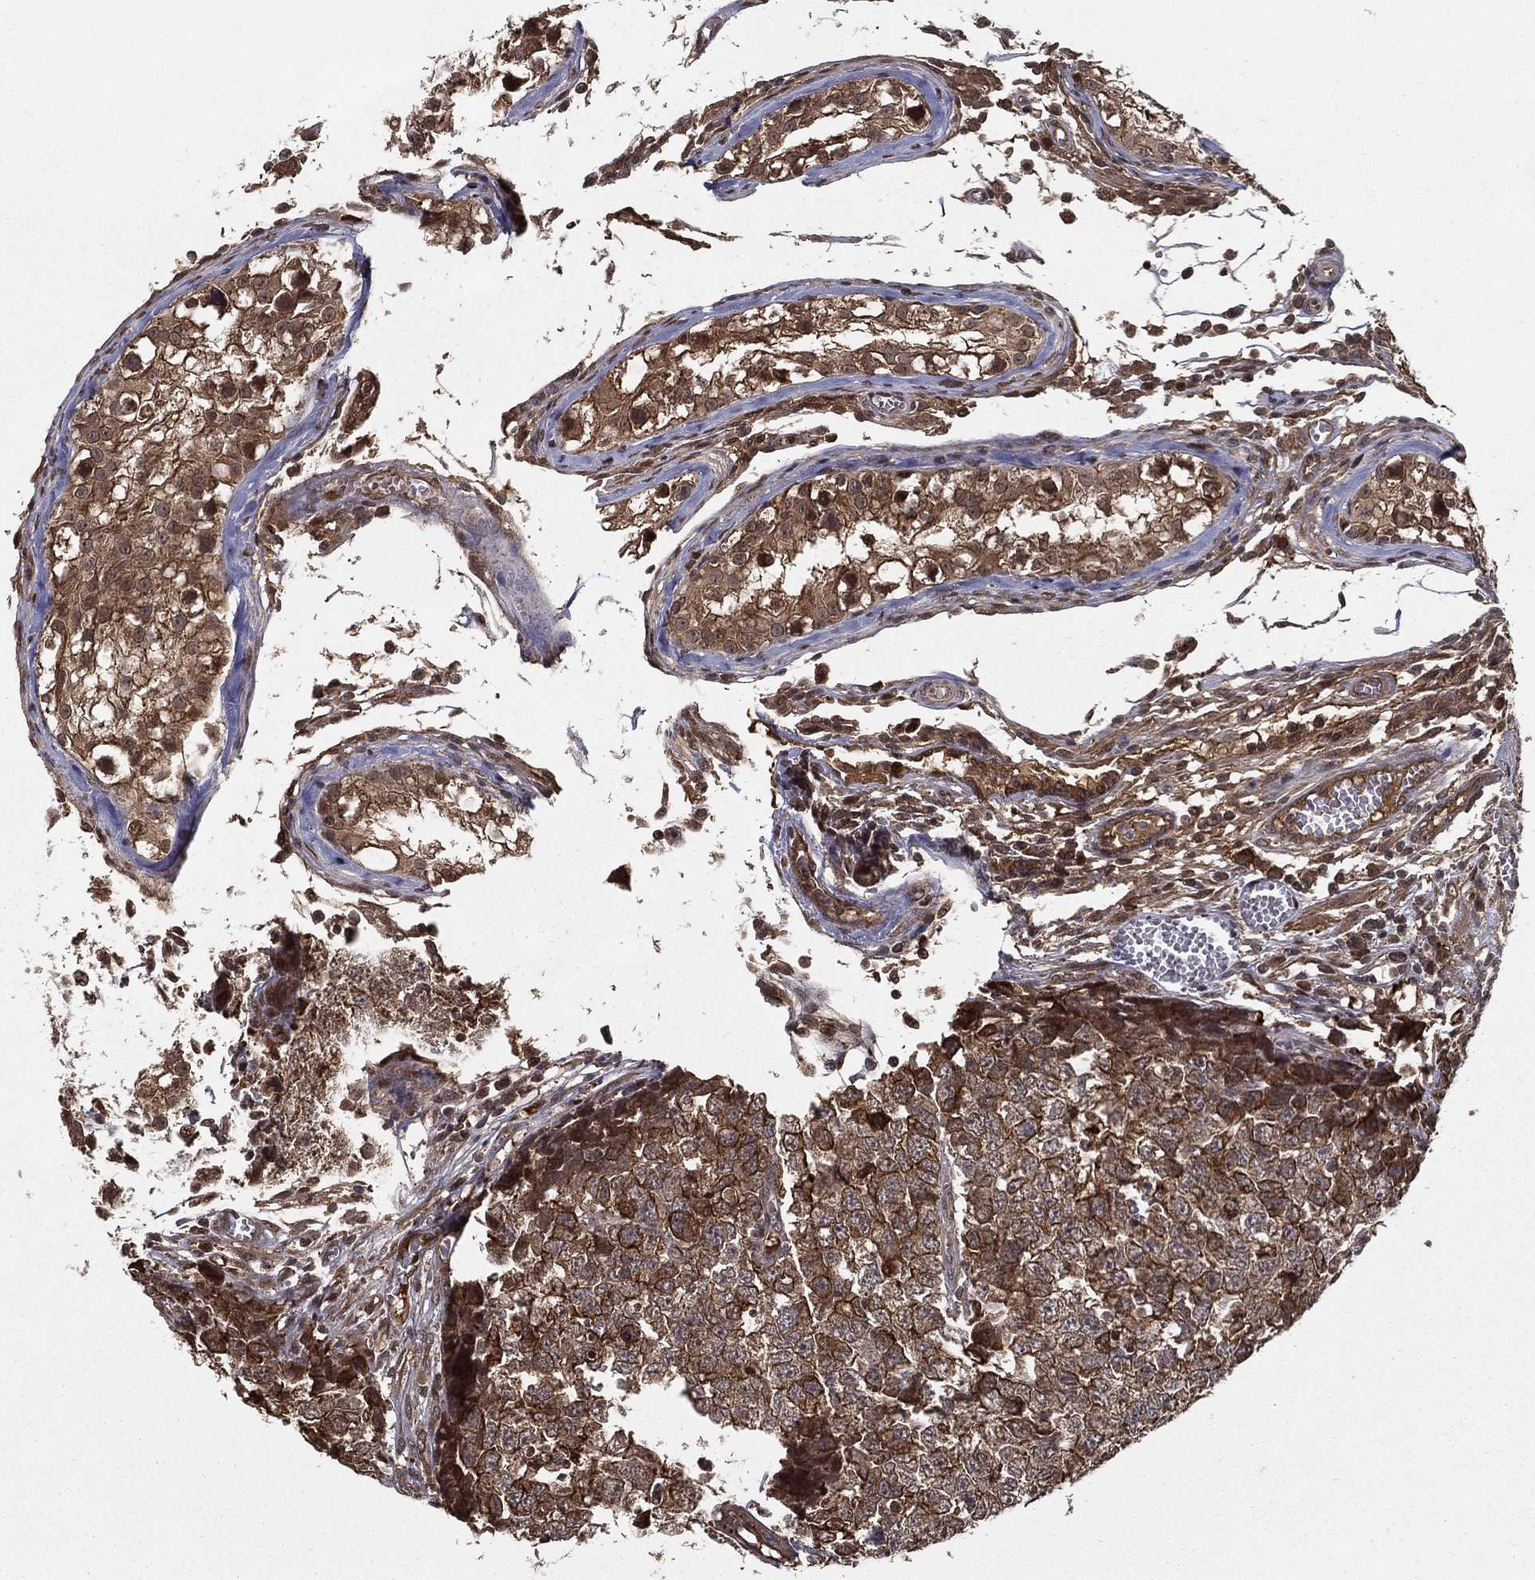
{"staining": {"intensity": "moderate", "quantity": "25%-75%", "location": "cytoplasmic/membranous"}, "tissue": "testis cancer", "cell_type": "Tumor cells", "image_type": "cancer", "snomed": [{"axis": "morphology", "description": "Carcinoma, Embryonal, NOS"}, {"axis": "topography", "description": "Testis"}], "caption": "High-power microscopy captured an immunohistochemistry histopathology image of testis cancer (embryonal carcinoma), revealing moderate cytoplasmic/membranous expression in approximately 25%-75% of tumor cells.", "gene": "SLC6A6", "patient": {"sex": "male", "age": 23}}